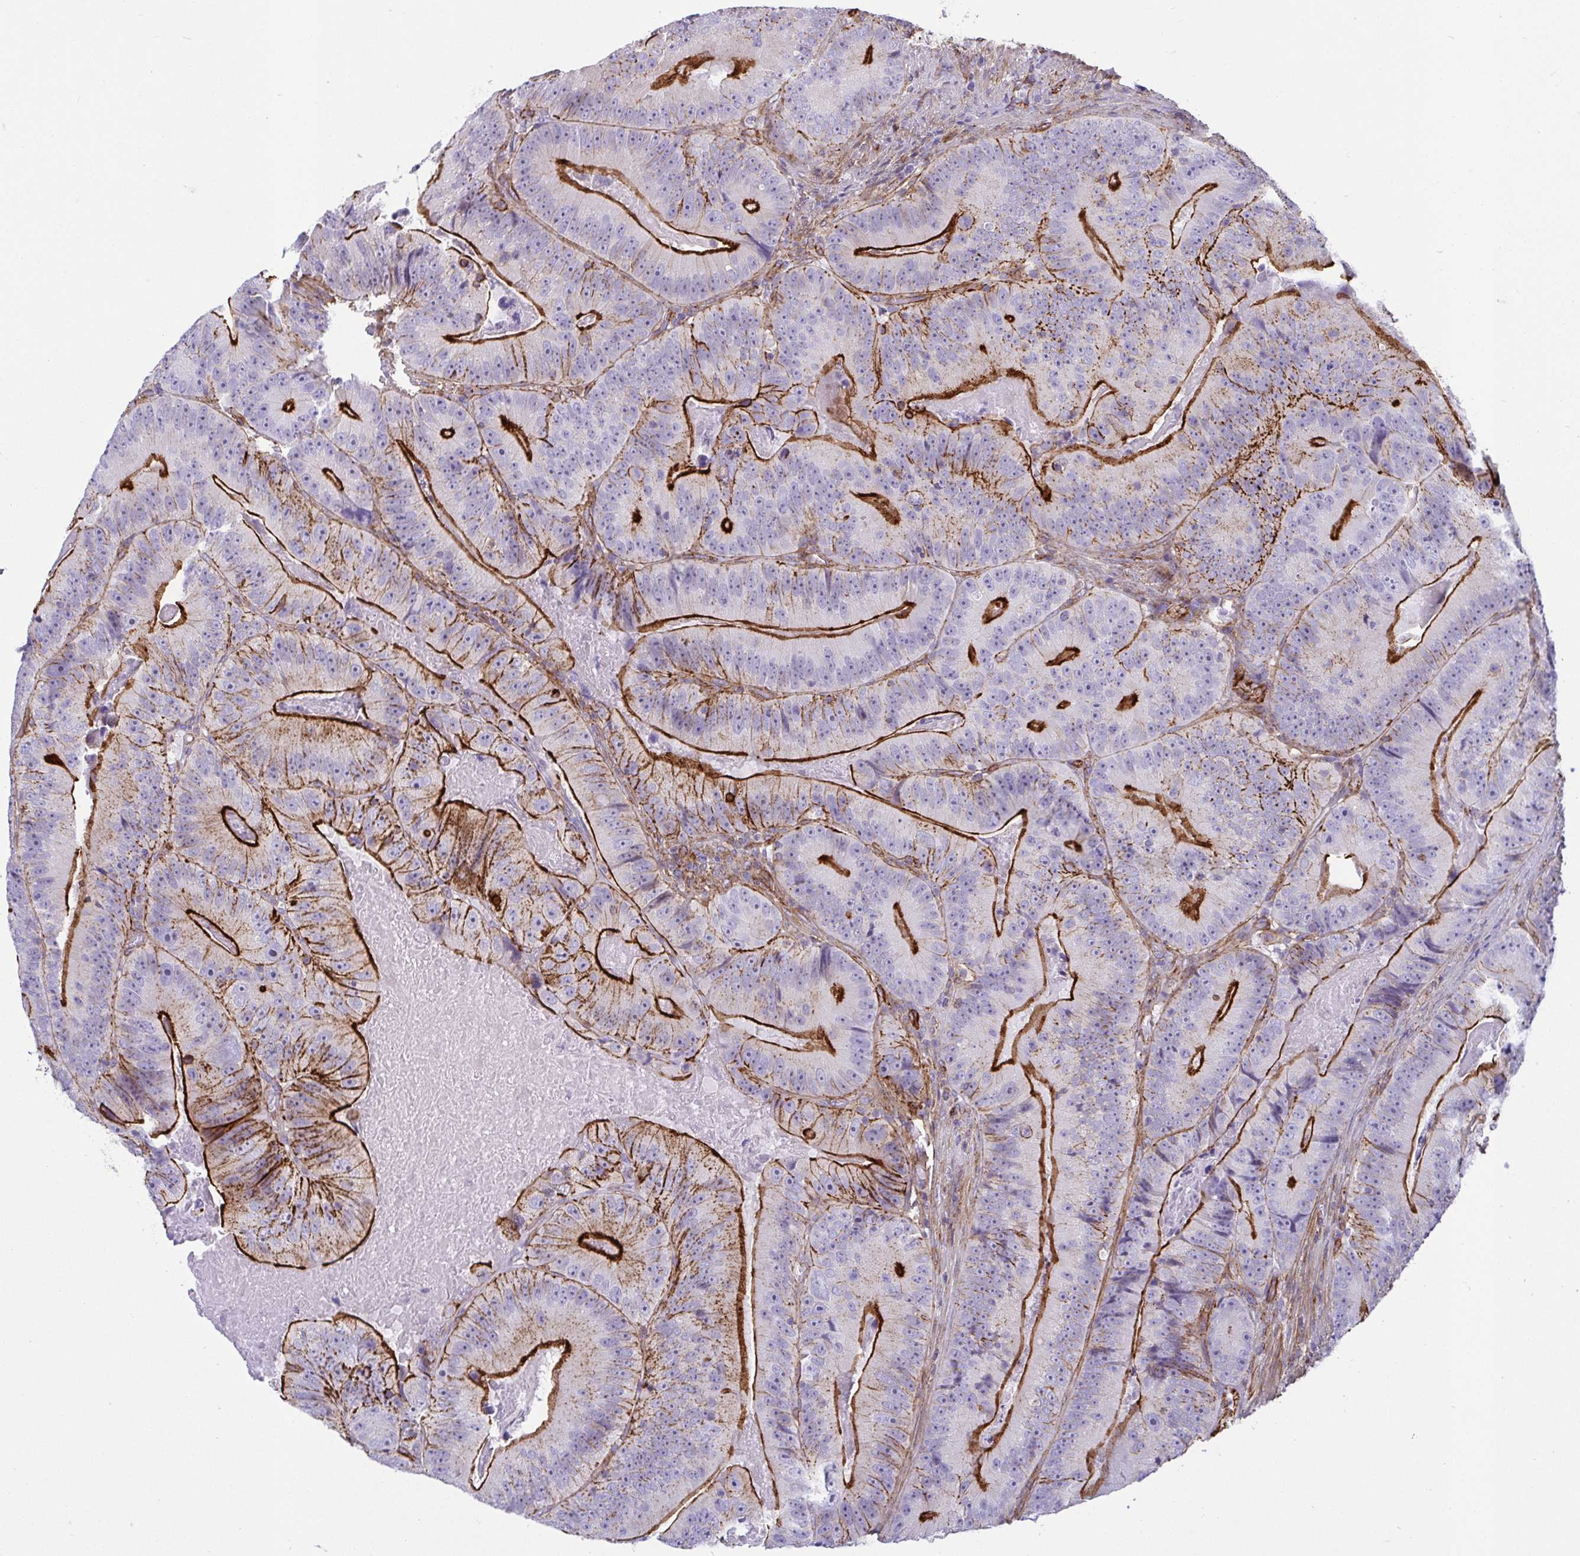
{"staining": {"intensity": "strong", "quantity": "25%-75%", "location": "cytoplasmic/membranous"}, "tissue": "colorectal cancer", "cell_type": "Tumor cells", "image_type": "cancer", "snomed": [{"axis": "morphology", "description": "Adenocarcinoma, NOS"}, {"axis": "topography", "description": "Colon"}], "caption": "Adenocarcinoma (colorectal) stained for a protein reveals strong cytoplasmic/membranous positivity in tumor cells.", "gene": "LIMA1", "patient": {"sex": "female", "age": 86}}